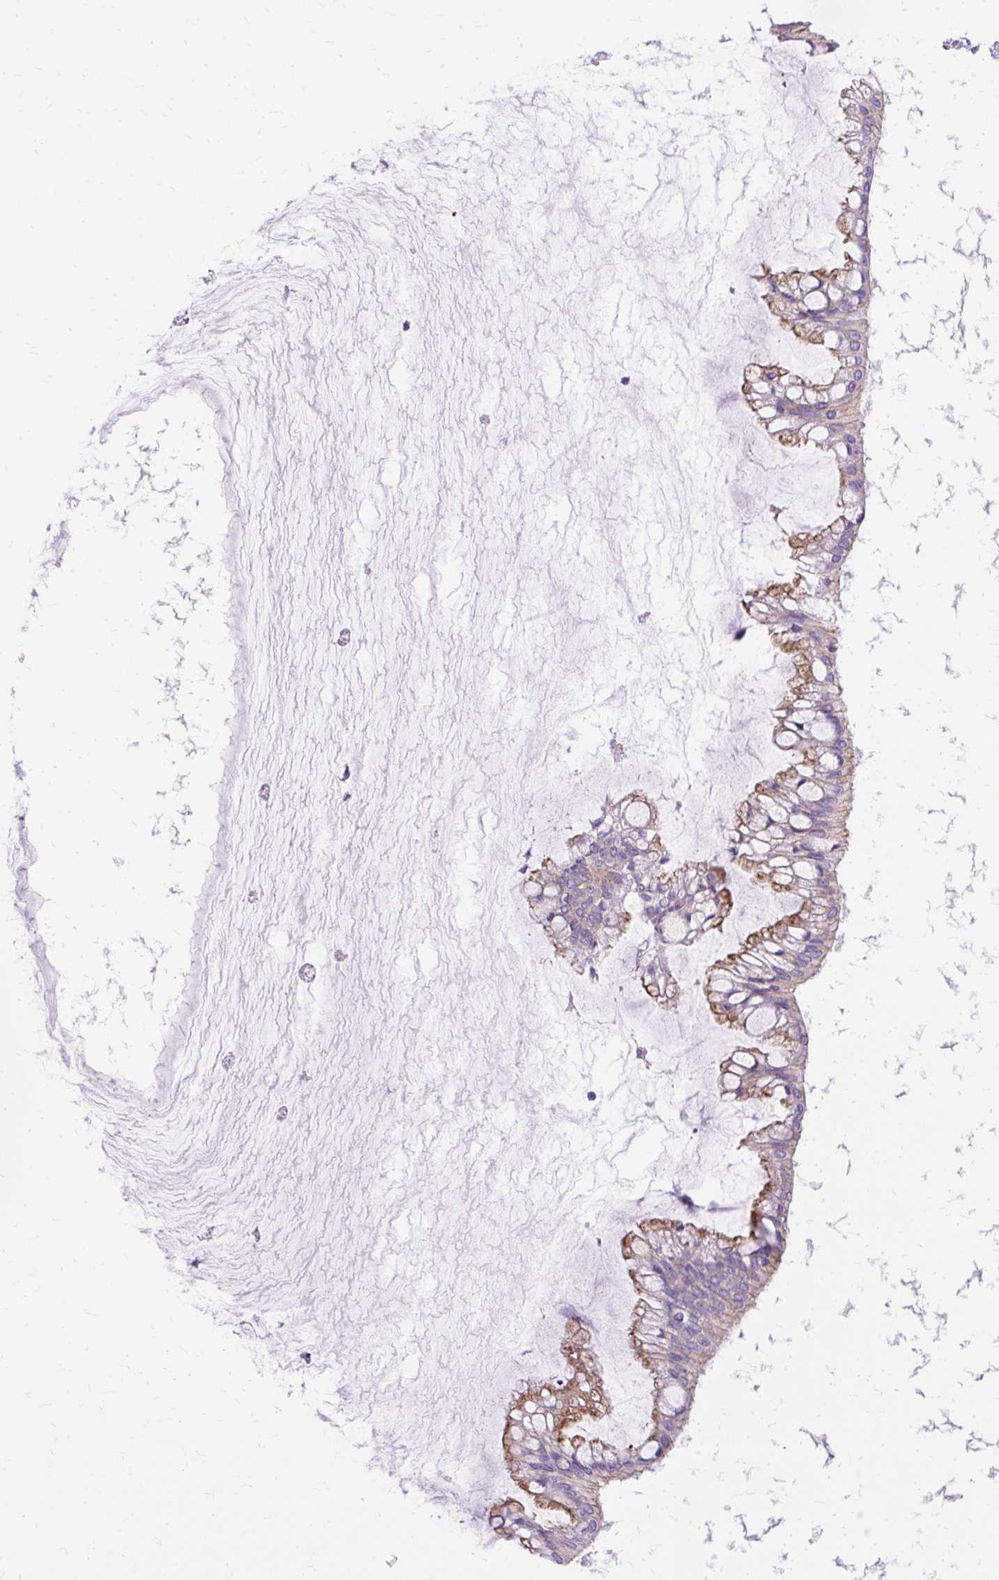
{"staining": {"intensity": "weak", "quantity": "<25%", "location": "cytoplasmic/membranous"}, "tissue": "ovarian cancer", "cell_type": "Tumor cells", "image_type": "cancer", "snomed": [{"axis": "morphology", "description": "Cystadenocarcinoma, mucinous, NOS"}, {"axis": "topography", "description": "Ovary"}], "caption": "Ovarian cancer was stained to show a protein in brown. There is no significant expression in tumor cells.", "gene": "MYO6", "patient": {"sex": "female", "age": 73}}